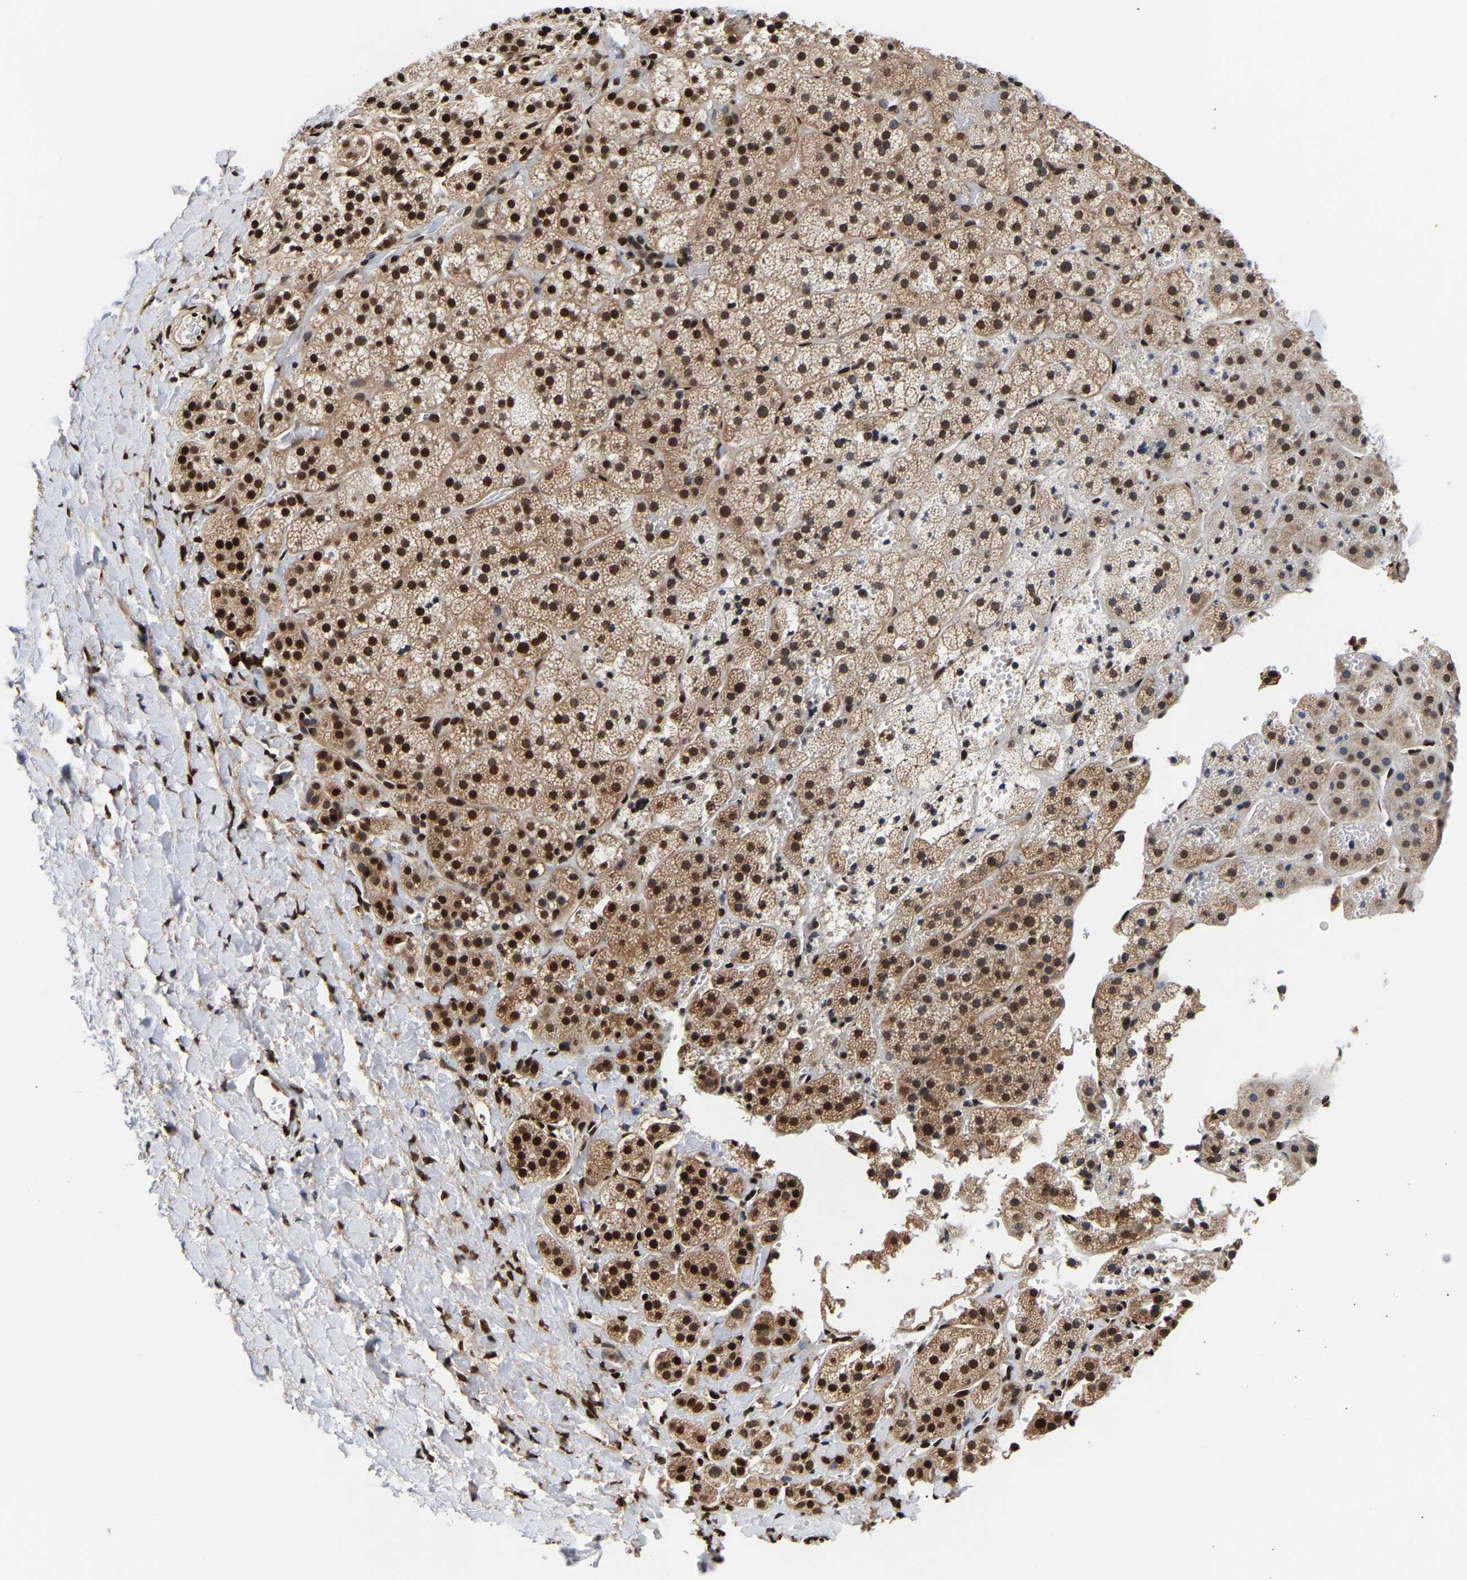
{"staining": {"intensity": "strong", "quantity": ">75%", "location": "nuclear"}, "tissue": "adrenal gland", "cell_type": "Glandular cells", "image_type": "normal", "snomed": [{"axis": "morphology", "description": "Normal tissue, NOS"}, {"axis": "topography", "description": "Adrenal gland"}], "caption": "About >75% of glandular cells in normal adrenal gland exhibit strong nuclear protein staining as visualized by brown immunohistochemical staining.", "gene": "PSIP1", "patient": {"sex": "female", "age": 44}}